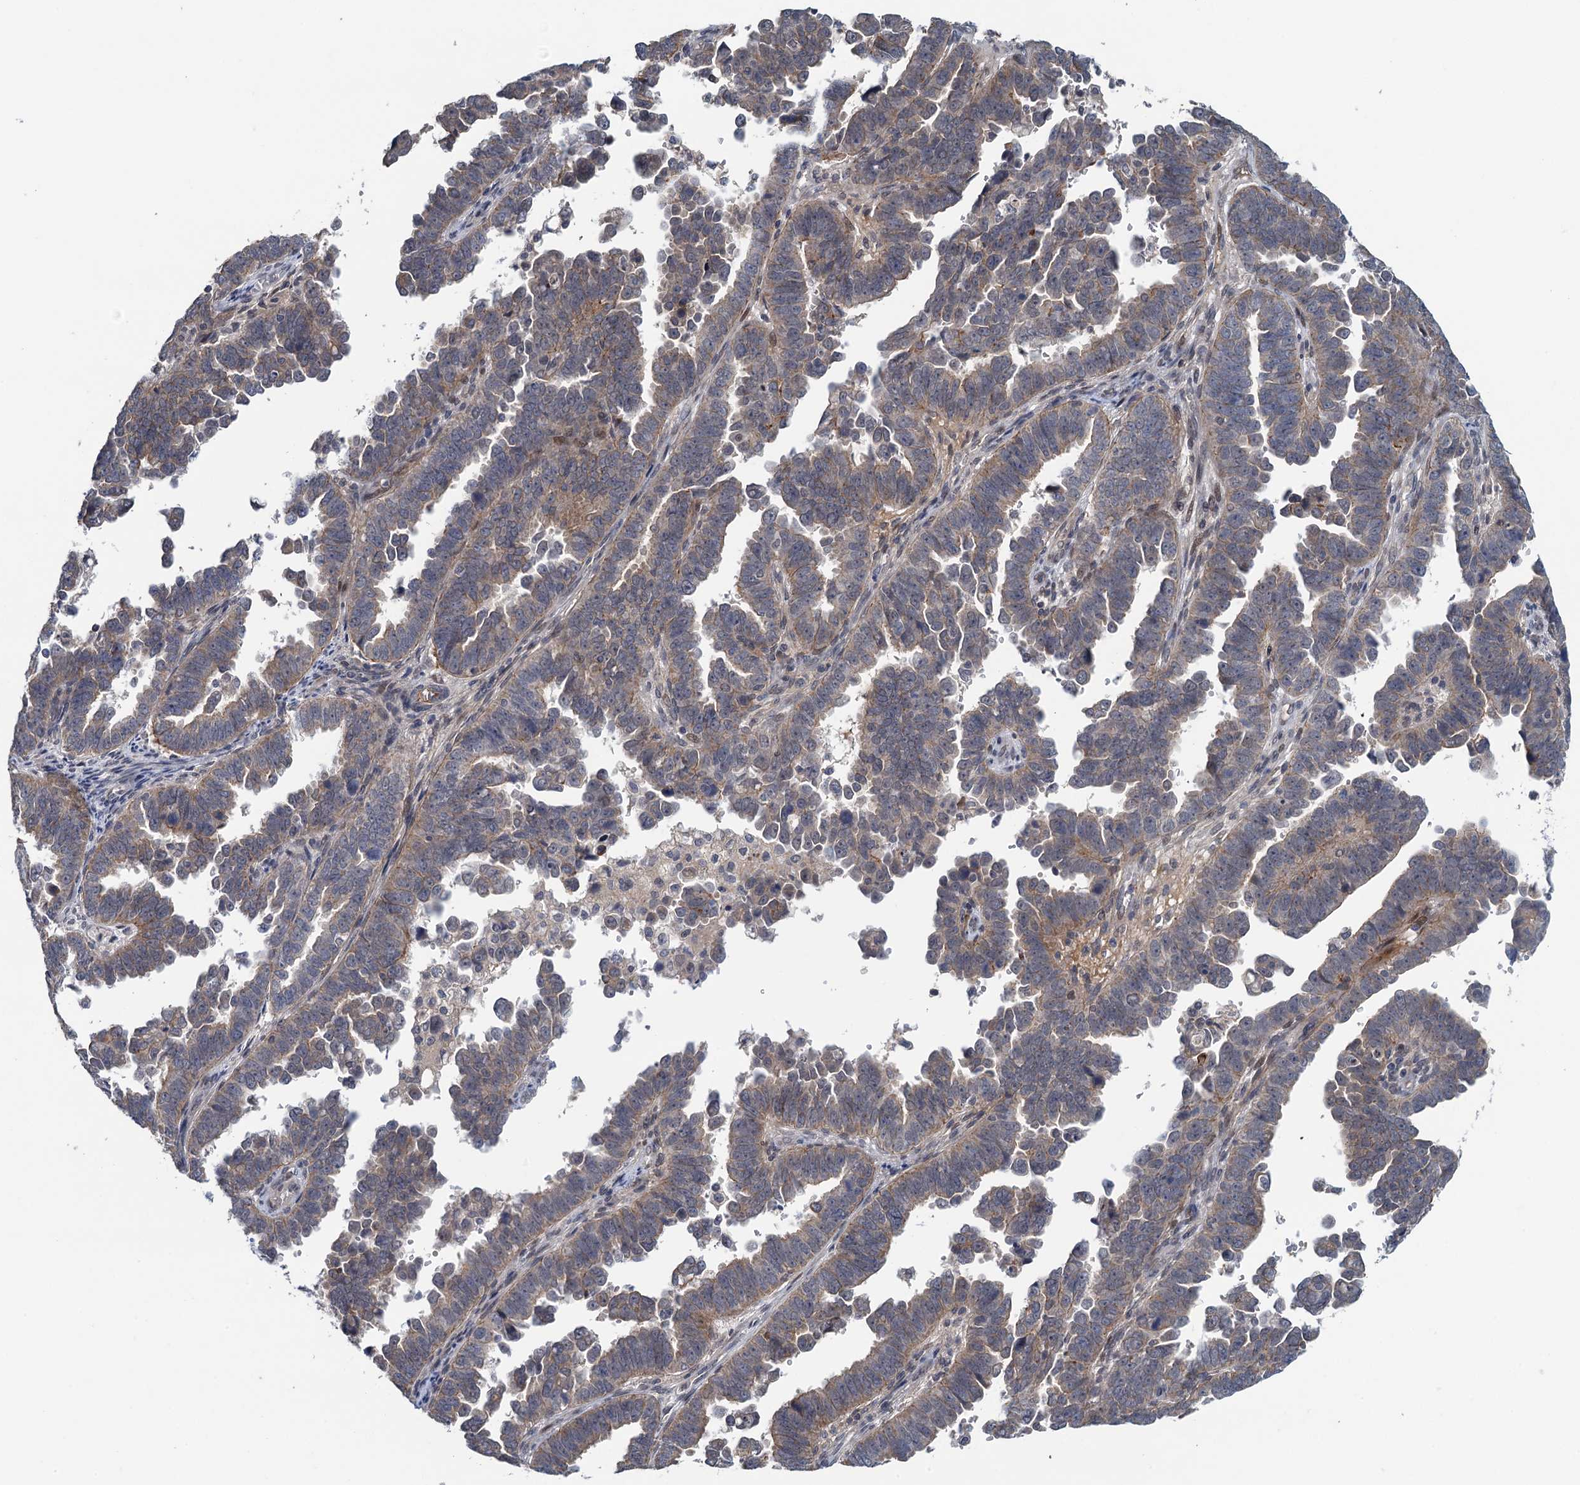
{"staining": {"intensity": "weak", "quantity": "25%-75%", "location": "cytoplasmic/membranous"}, "tissue": "endometrial cancer", "cell_type": "Tumor cells", "image_type": "cancer", "snomed": [{"axis": "morphology", "description": "Adenocarcinoma, NOS"}, {"axis": "topography", "description": "Endometrium"}], "caption": "Protein staining by immunohistochemistry (IHC) reveals weak cytoplasmic/membranous positivity in approximately 25%-75% of tumor cells in endometrial cancer (adenocarcinoma). Nuclei are stained in blue.", "gene": "MDM1", "patient": {"sex": "female", "age": 75}}